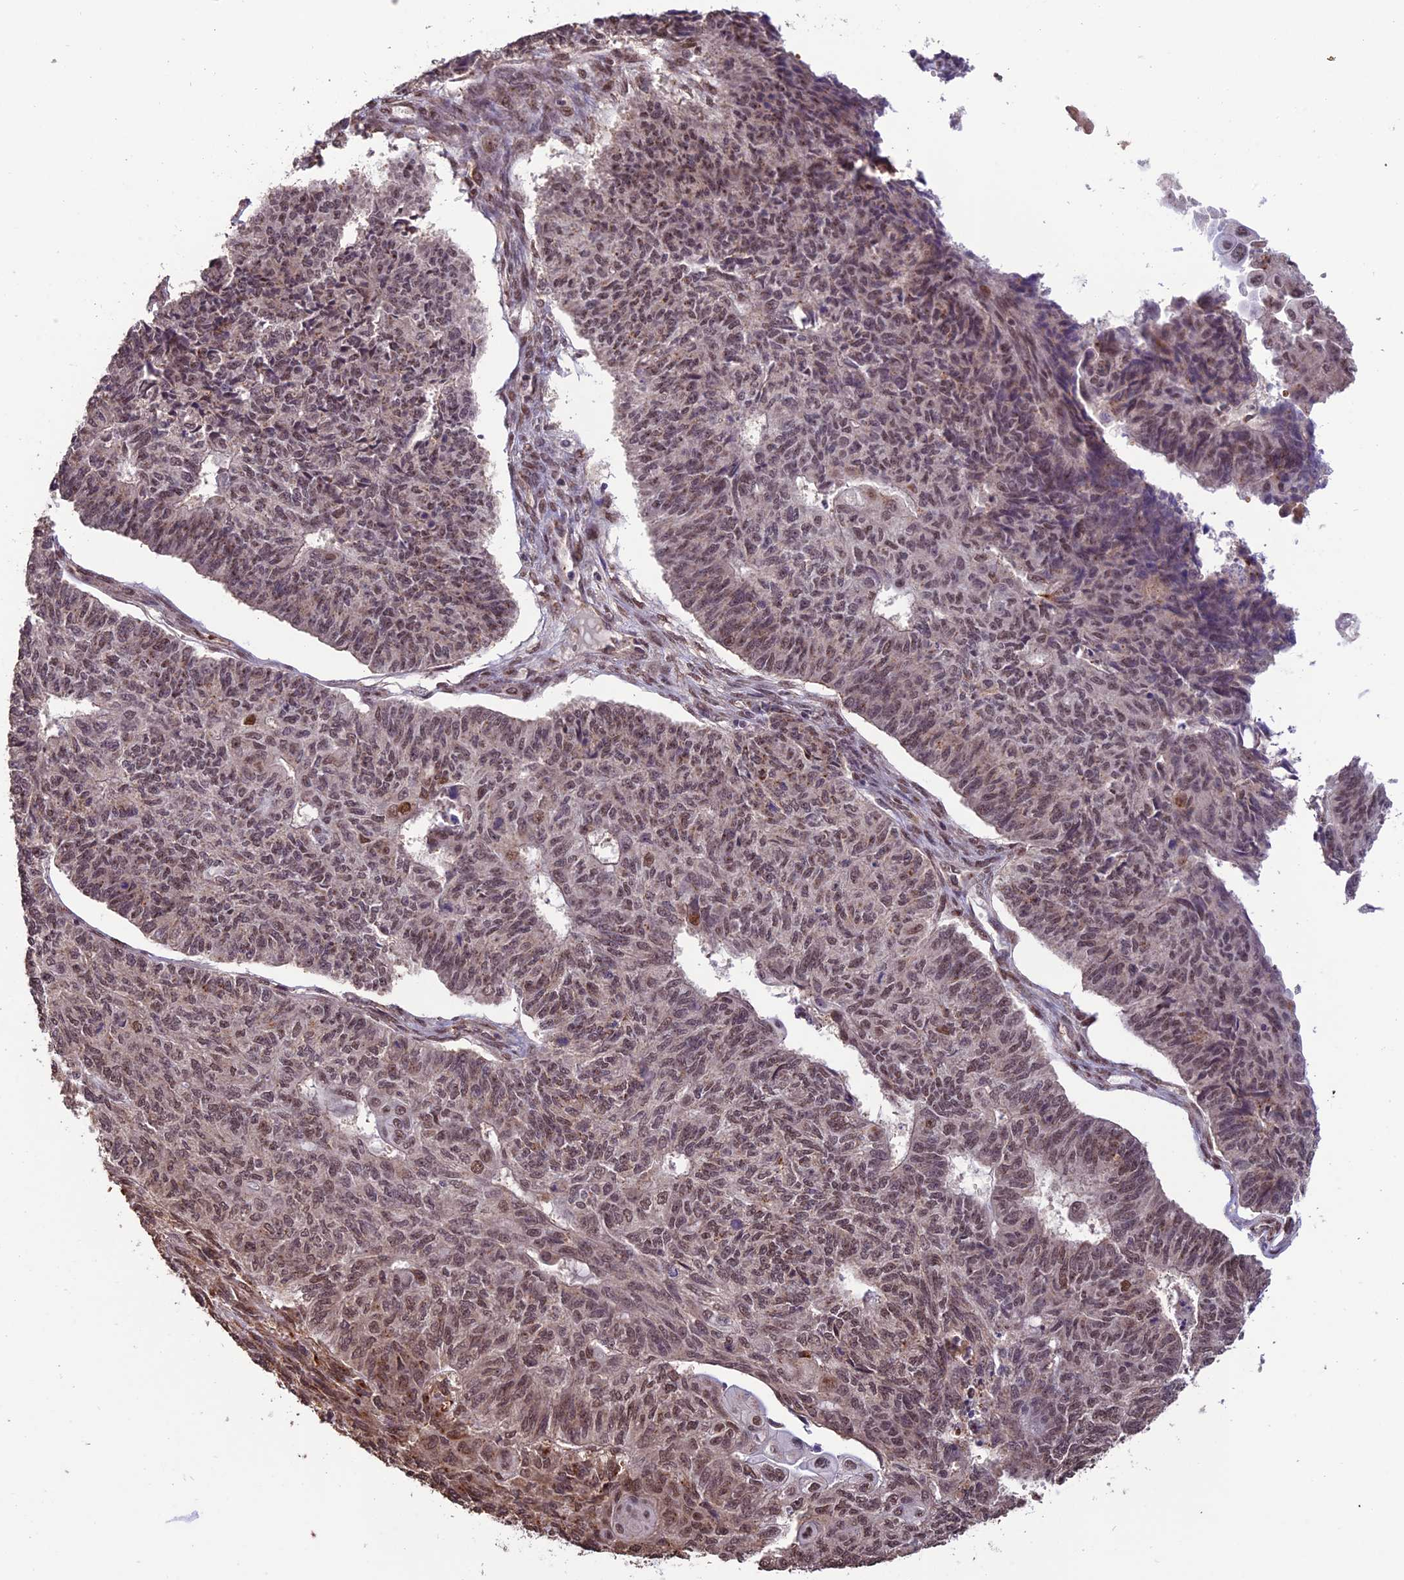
{"staining": {"intensity": "moderate", "quantity": ">75%", "location": "nuclear"}, "tissue": "endometrial cancer", "cell_type": "Tumor cells", "image_type": "cancer", "snomed": [{"axis": "morphology", "description": "Adenocarcinoma, NOS"}, {"axis": "topography", "description": "Endometrium"}], "caption": "This image reveals immunohistochemistry (IHC) staining of endometrial cancer, with medium moderate nuclear positivity in approximately >75% of tumor cells.", "gene": "CABIN1", "patient": {"sex": "female", "age": 32}}